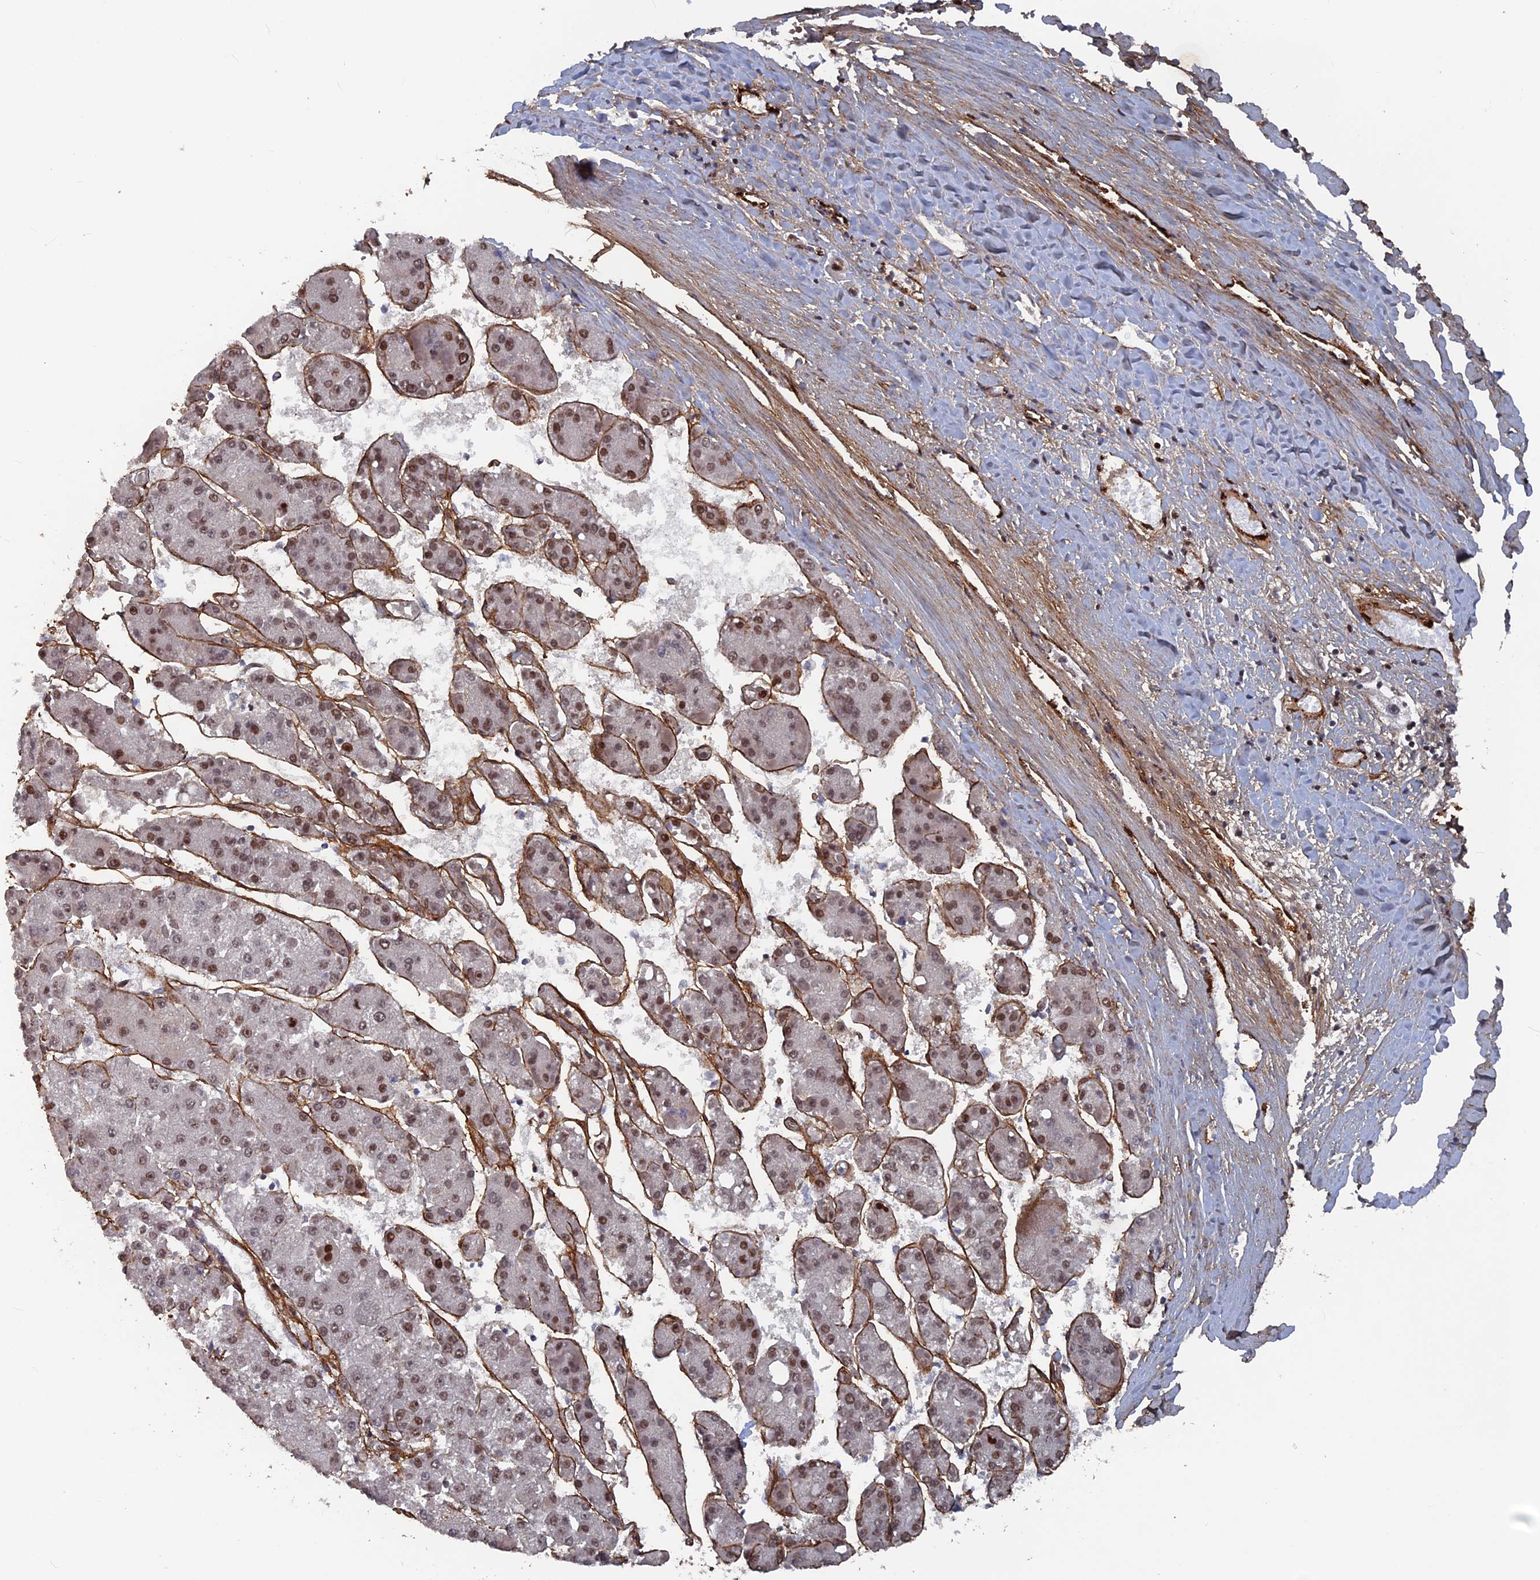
{"staining": {"intensity": "moderate", "quantity": ">75%", "location": "nuclear"}, "tissue": "liver cancer", "cell_type": "Tumor cells", "image_type": "cancer", "snomed": [{"axis": "morphology", "description": "Carcinoma, Hepatocellular, NOS"}, {"axis": "topography", "description": "Liver"}], "caption": "Human liver cancer stained for a protein (brown) exhibits moderate nuclear positive staining in approximately >75% of tumor cells.", "gene": "SH3D21", "patient": {"sex": "female", "age": 73}}